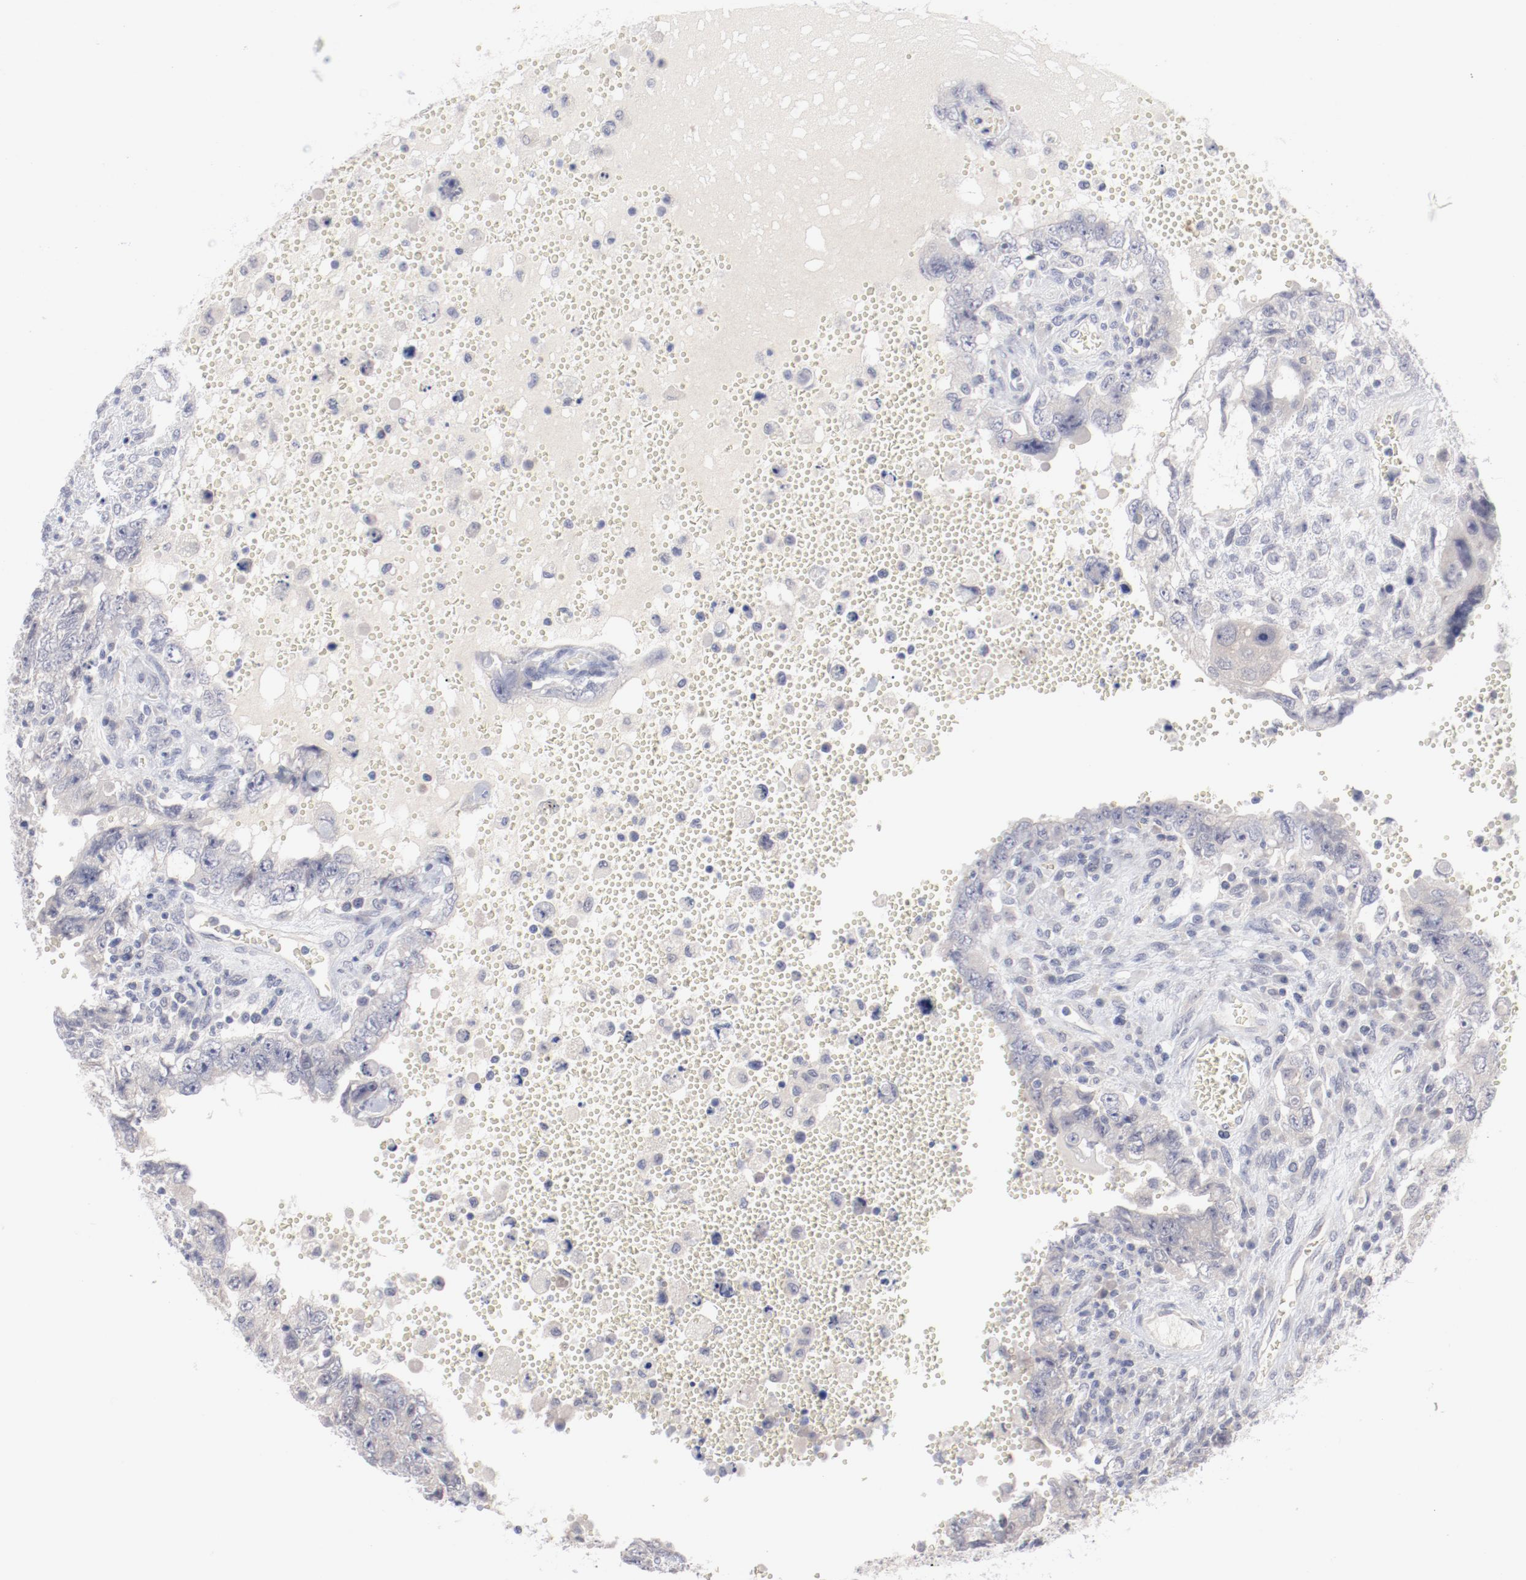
{"staining": {"intensity": "negative", "quantity": "none", "location": "none"}, "tissue": "testis cancer", "cell_type": "Tumor cells", "image_type": "cancer", "snomed": [{"axis": "morphology", "description": "Carcinoma, Embryonal, NOS"}, {"axis": "topography", "description": "Testis"}], "caption": "The micrograph displays no significant positivity in tumor cells of testis embryonal carcinoma. The staining was performed using DAB (3,3'-diaminobenzidine) to visualize the protein expression in brown, while the nuclei were stained in blue with hematoxylin (Magnification: 20x).", "gene": "SH3BGR", "patient": {"sex": "male", "age": 26}}